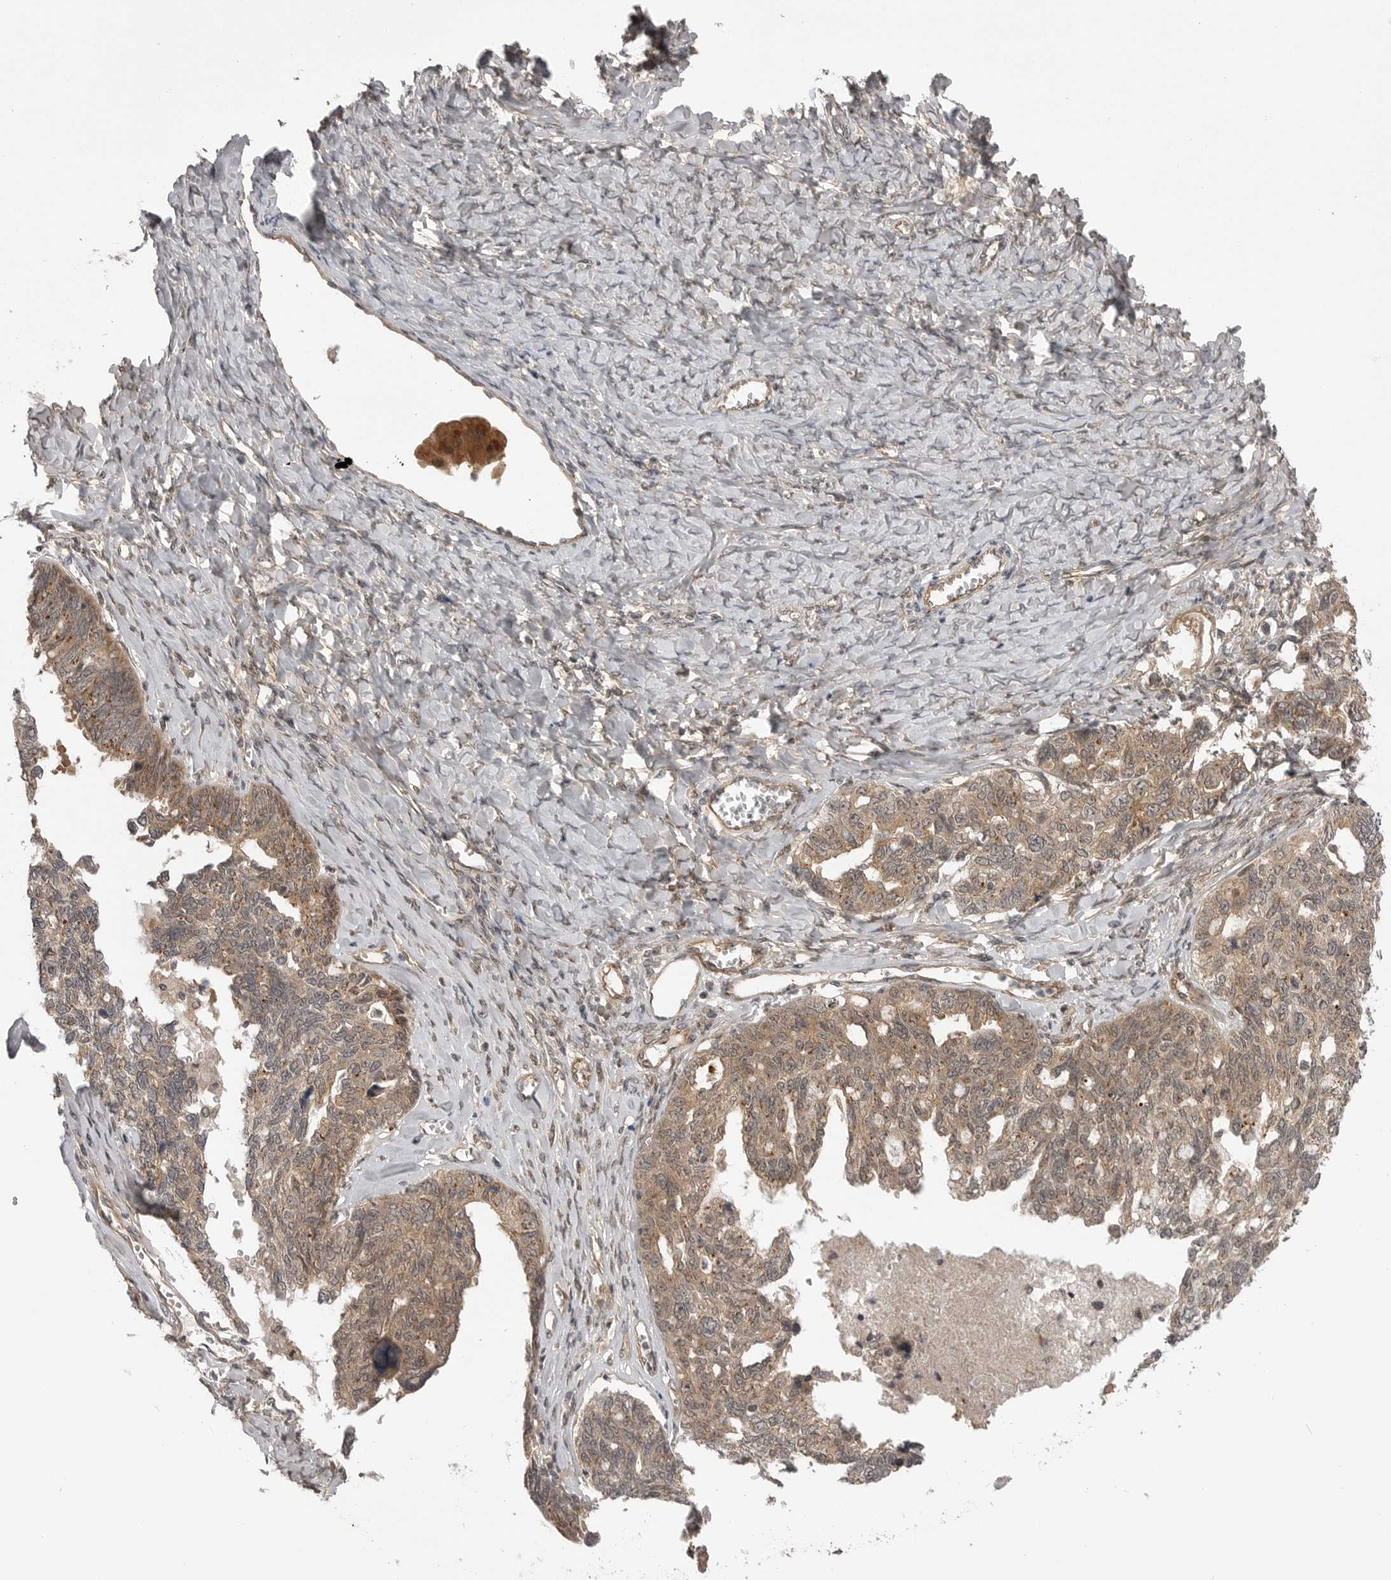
{"staining": {"intensity": "moderate", "quantity": ">75%", "location": "cytoplasmic/membranous"}, "tissue": "ovarian cancer", "cell_type": "Tumor cells", "image_type": "cancer", "snomed": [{"axis": "morphology", "description": "Cystadenocarcinoma, serous, NOS"}, {"axis": "topography", "description": "Ovary"}], "caption": "A brown stain shows moderate cytoplasmic/membranous positivity of a protein in ovarian cancer tumor cells.", "gene": "PDCL", "patient": {"sex": "female", "age": 79}}